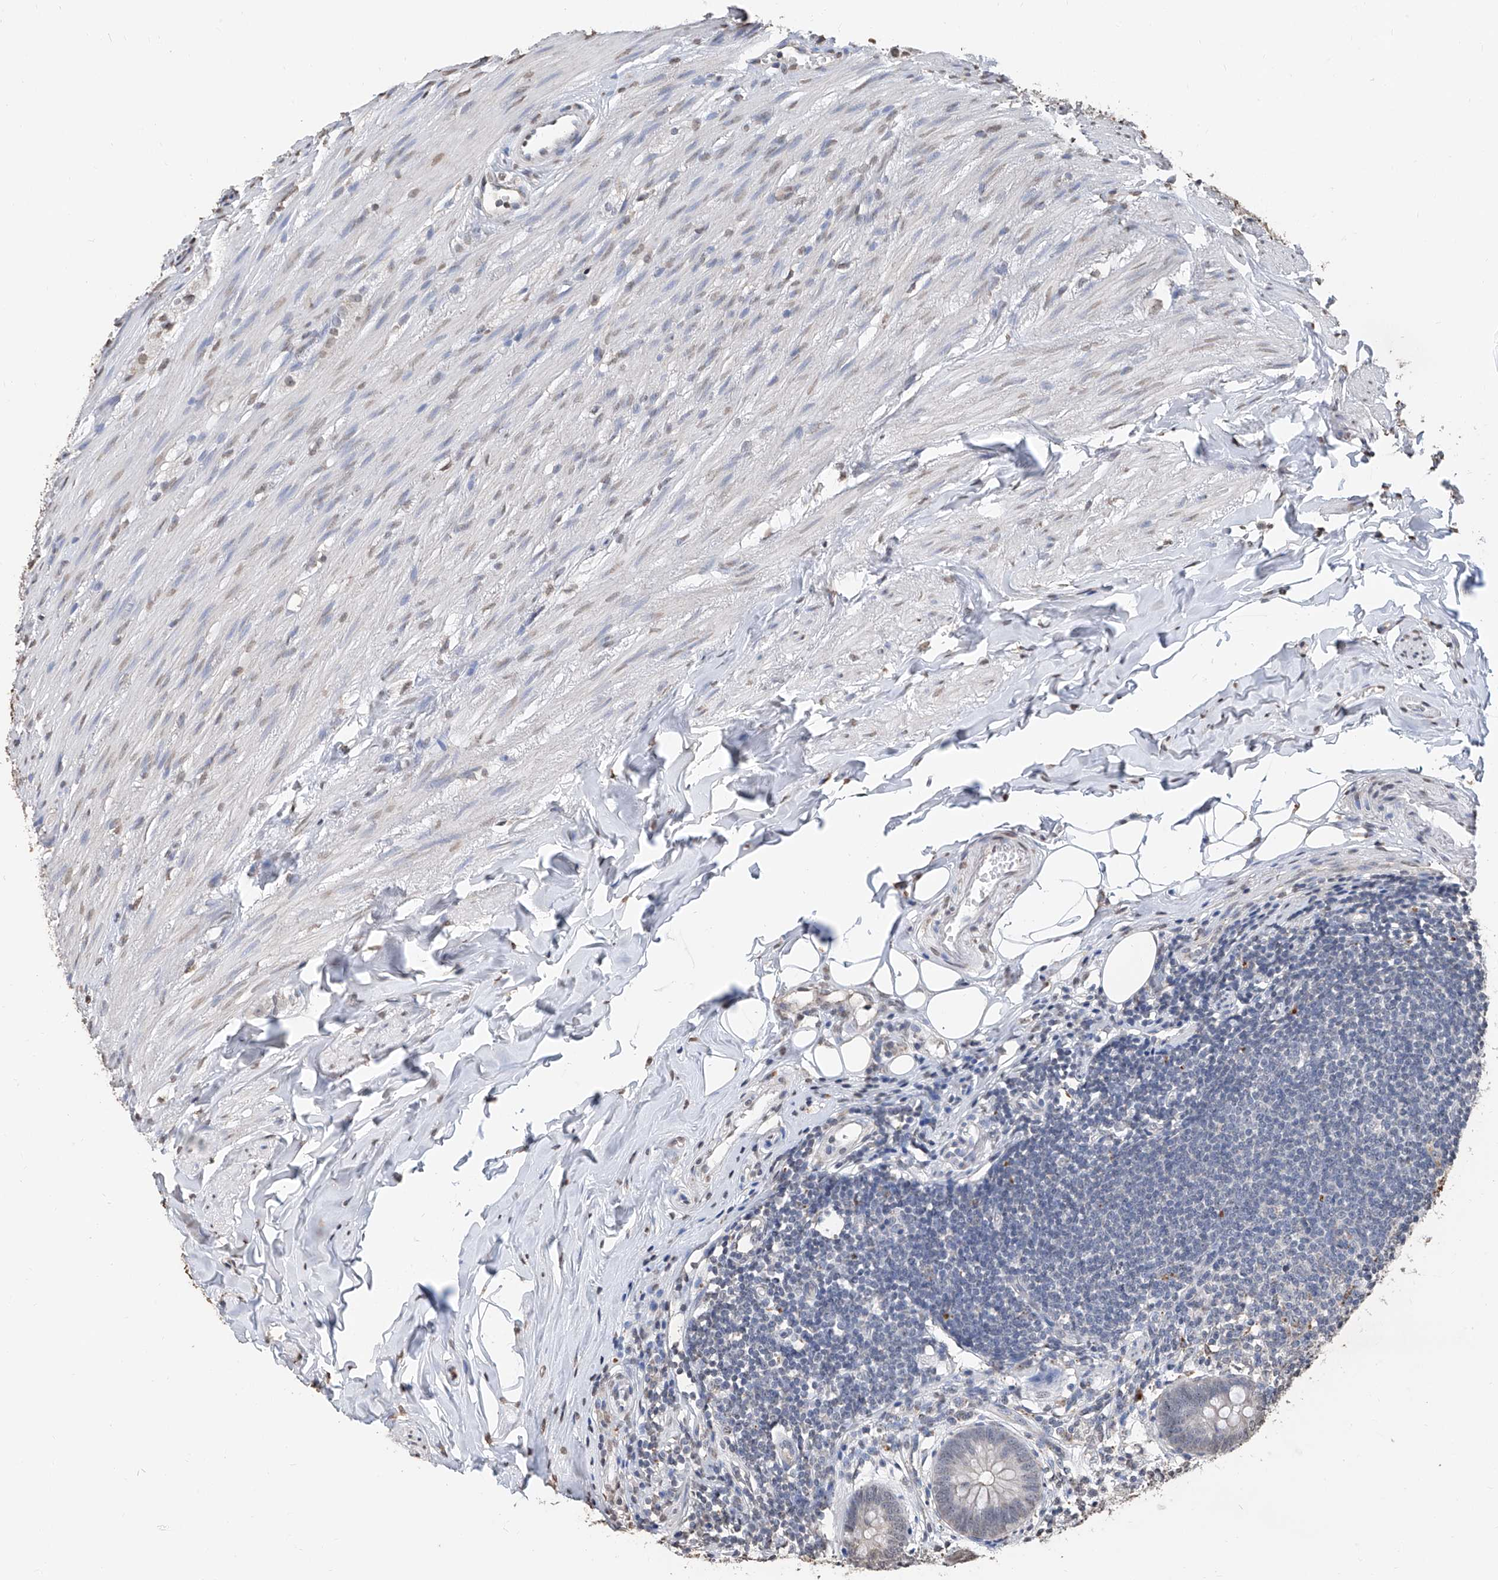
{"staining": {"intensity": "negative", "quantity": "none", "location": "none"}, "tissue": "appendix", "cell_type": "Glandular cells", "image_type": "normal", "snomed": [{"axis": "morphology", "description": "Normal tissue, NOS"}, {"axis": "topography", "description": "Appendix"}], "caption": "An immunohistochemistry (IHC) histopathology image of unremarkable appendix is shown. There is no staining in glandular cells of appendix. (DAB (3,3'-diaminobenzidine) IHC, high magnification).", "gene": "RP9", "patient": {"sex": "female", "age": 62}}